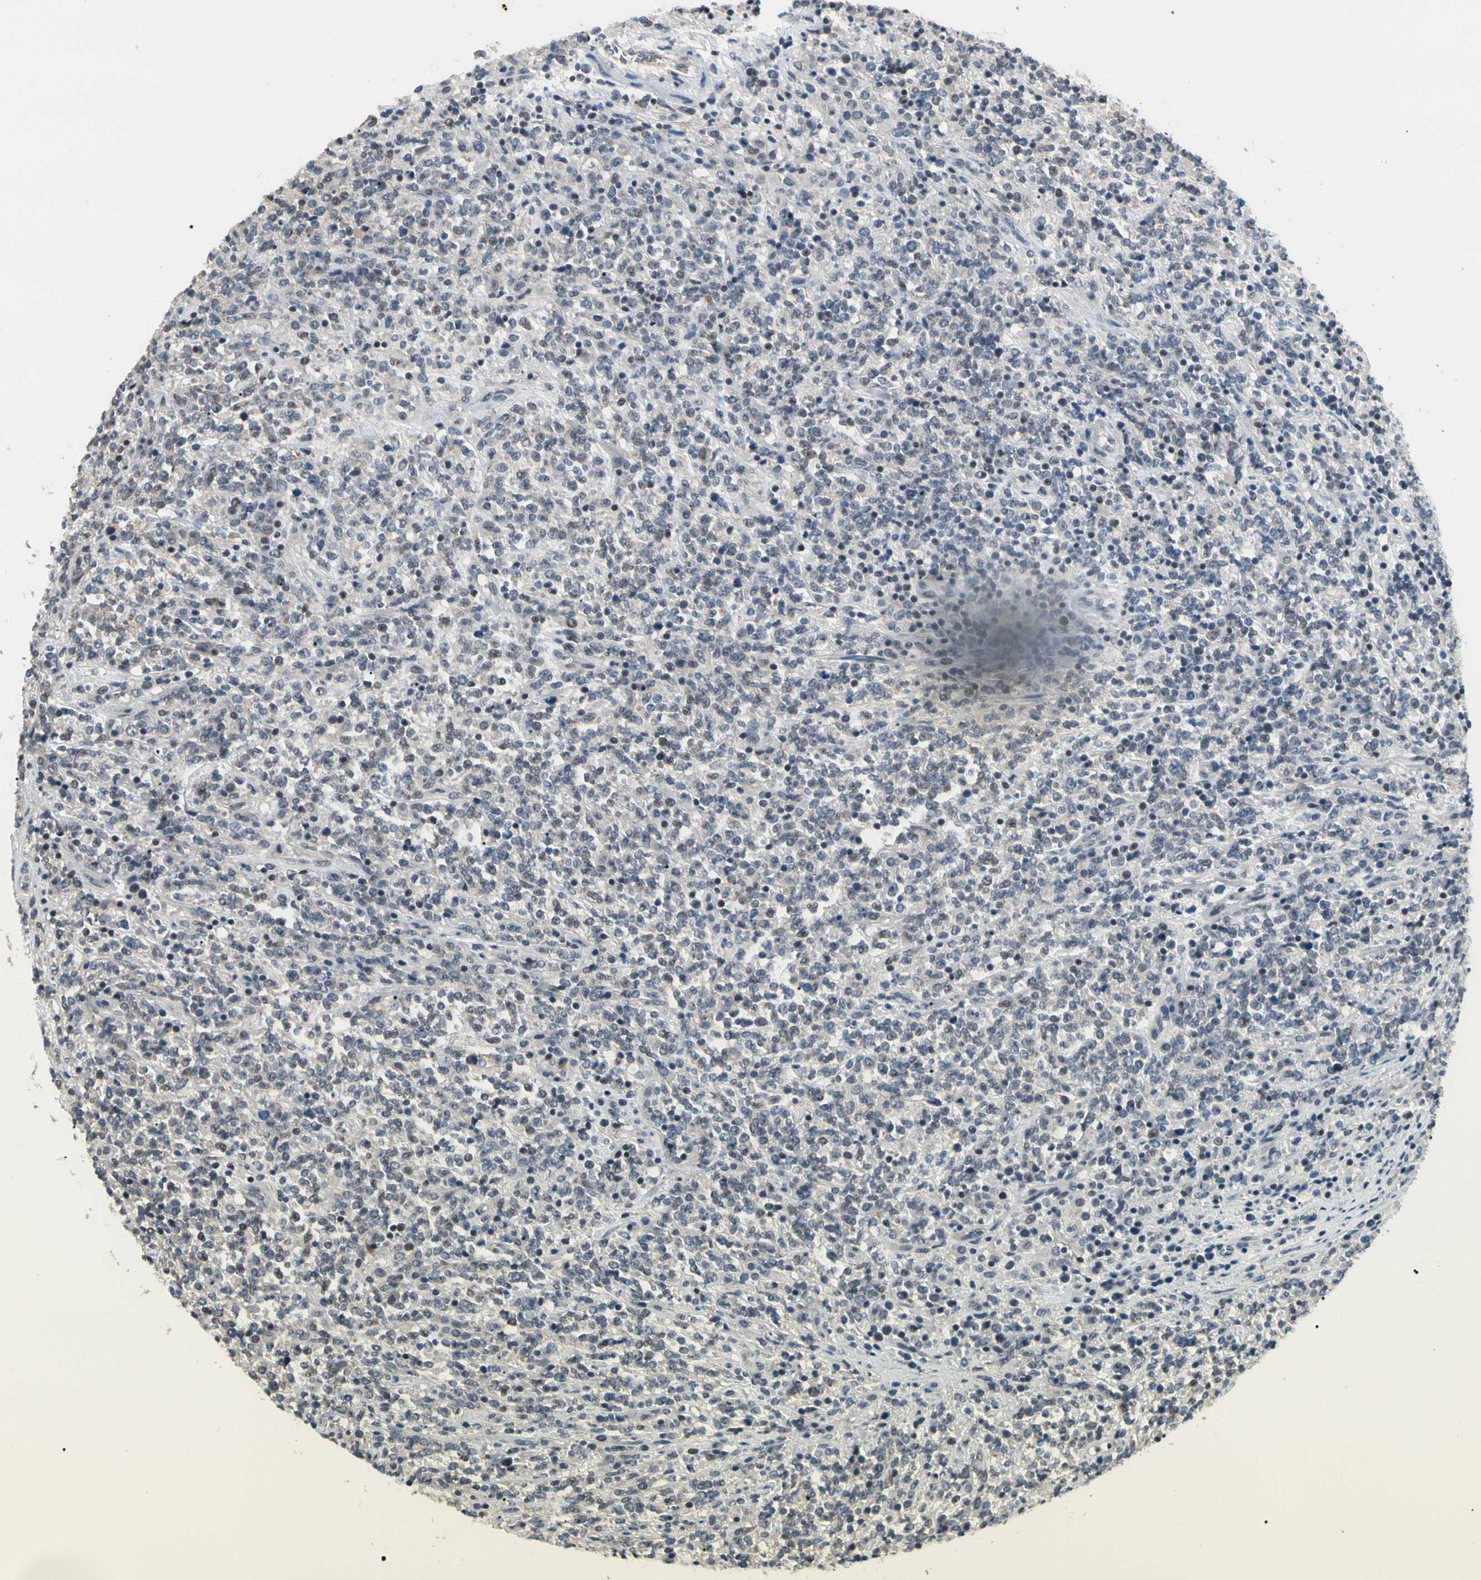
{"staining": {"intensity": "weak", "quantity": "<25%", "location": "nuclear"}, "tissue": "lymphoma", "cell_type": "Tumor cells", "image_type": "cancer", "snomed": [{"axis": "morphology", "description": "Malignant lymphoma, non-Hodgkin's type, High grade"}, {"axis": "topography", "description": "Soft tissue"}], "caption": "Immunohistochemistry (IHC) photomicrograph of human malignant lymphoma, non-Hodgkin's type (high-grade) stained for a protein (brown), which shows no positivity in tumor cells.", "gene": "GREM1", "patient": {"sex": "male", "age": 18}}